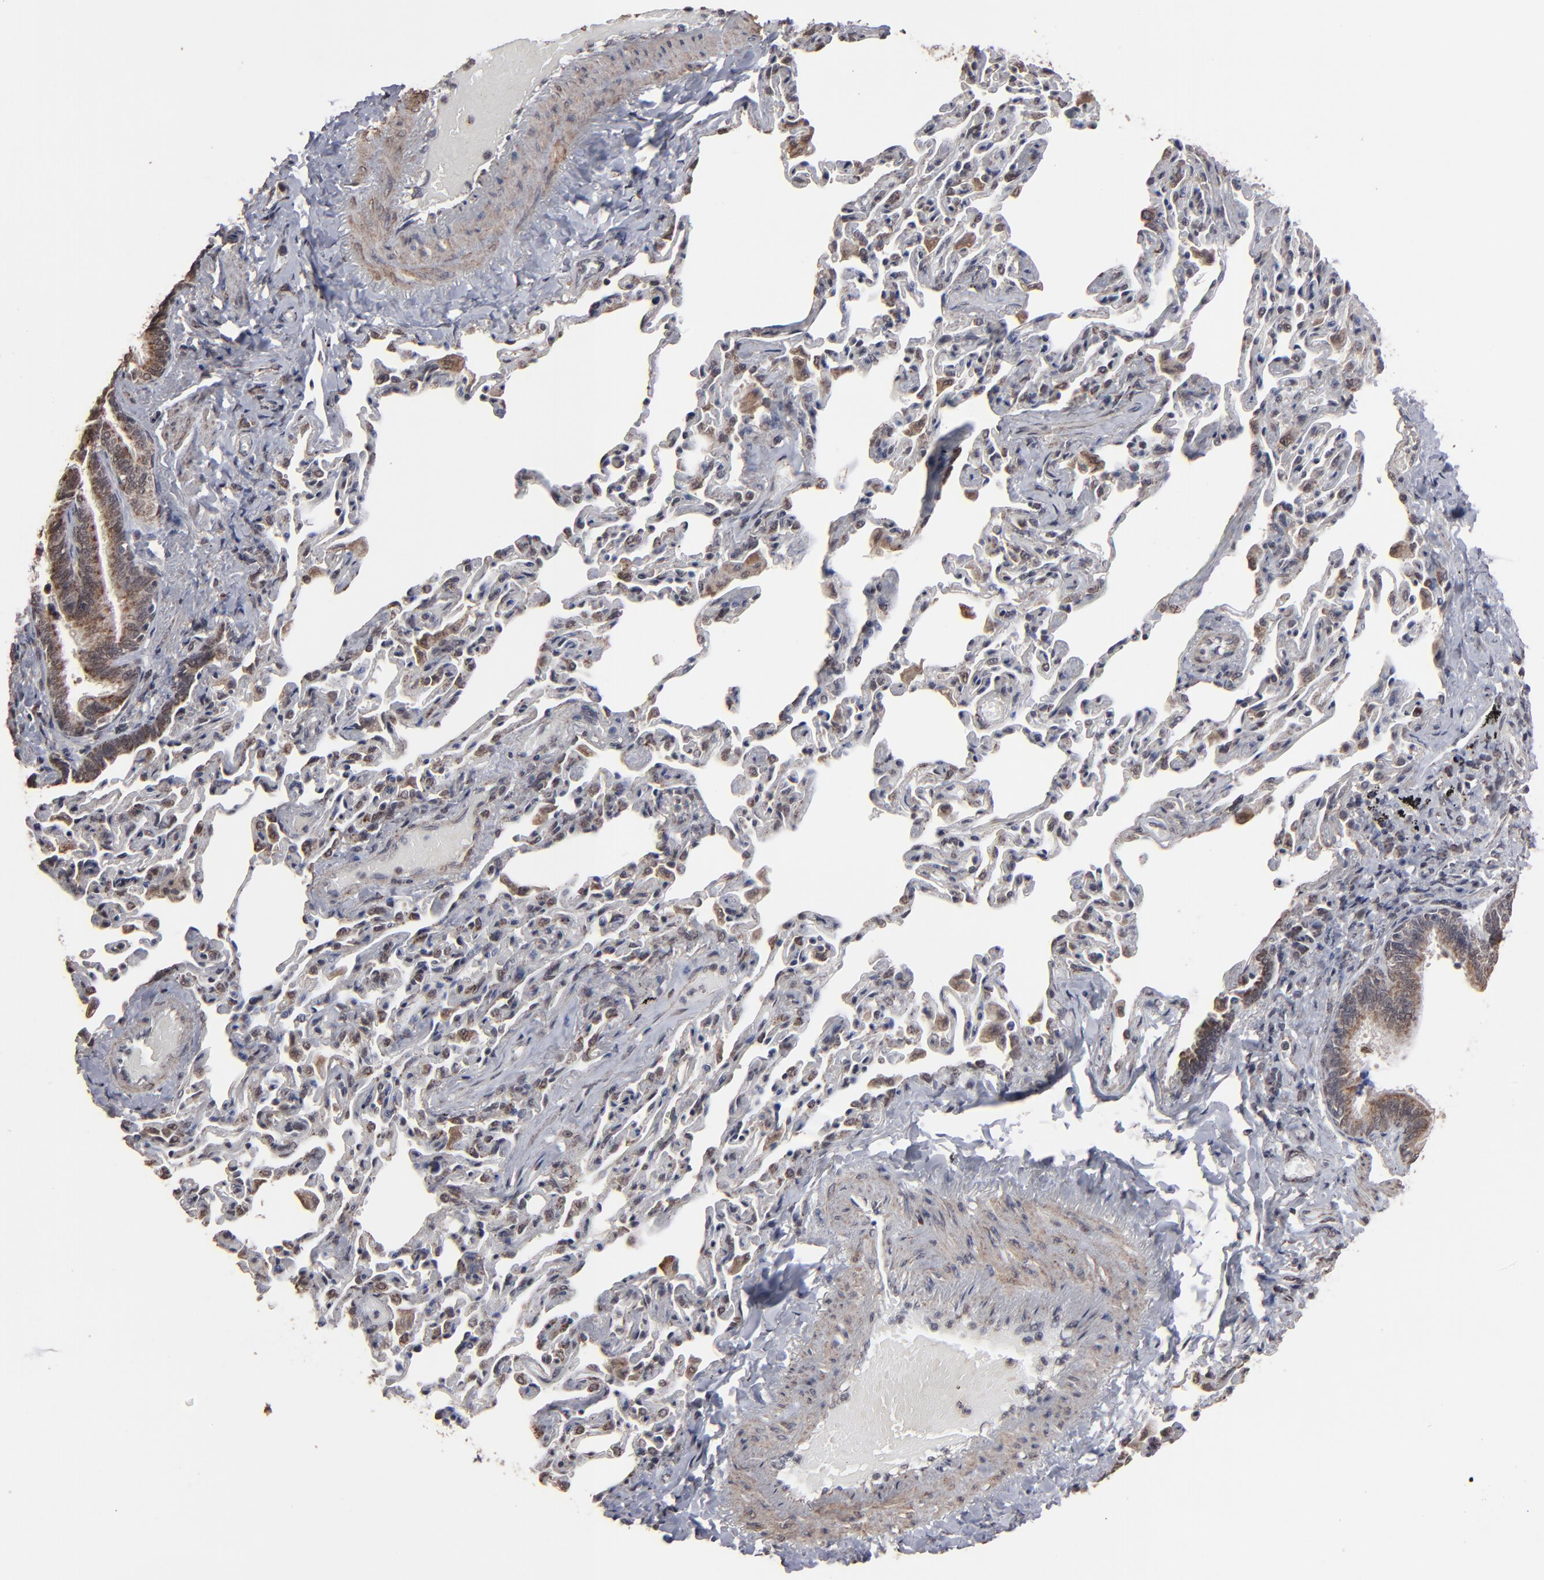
{"staining": {"intensity": "moderate", "quantity": ">75%", "location": "cytoplasmic/membranous"}, "tissue": "bronchus", "cell_type": "Respiratory epithelial cells", "image_type": "normal", "snomed": [{"axis": "morphology", "description": "Normal tissue, NOS"}, {"axis": "topography", "description": "Lung"}], "caption": "Approximately >75% of respiratory epithelial cells in unremarkable bronchus display moderate cytoplasmic/membranous protein positivity as visualized by brown immunohistochemical staining.", "gene": "BNIP3", "patient": {"sex": "male", "age": 64}}